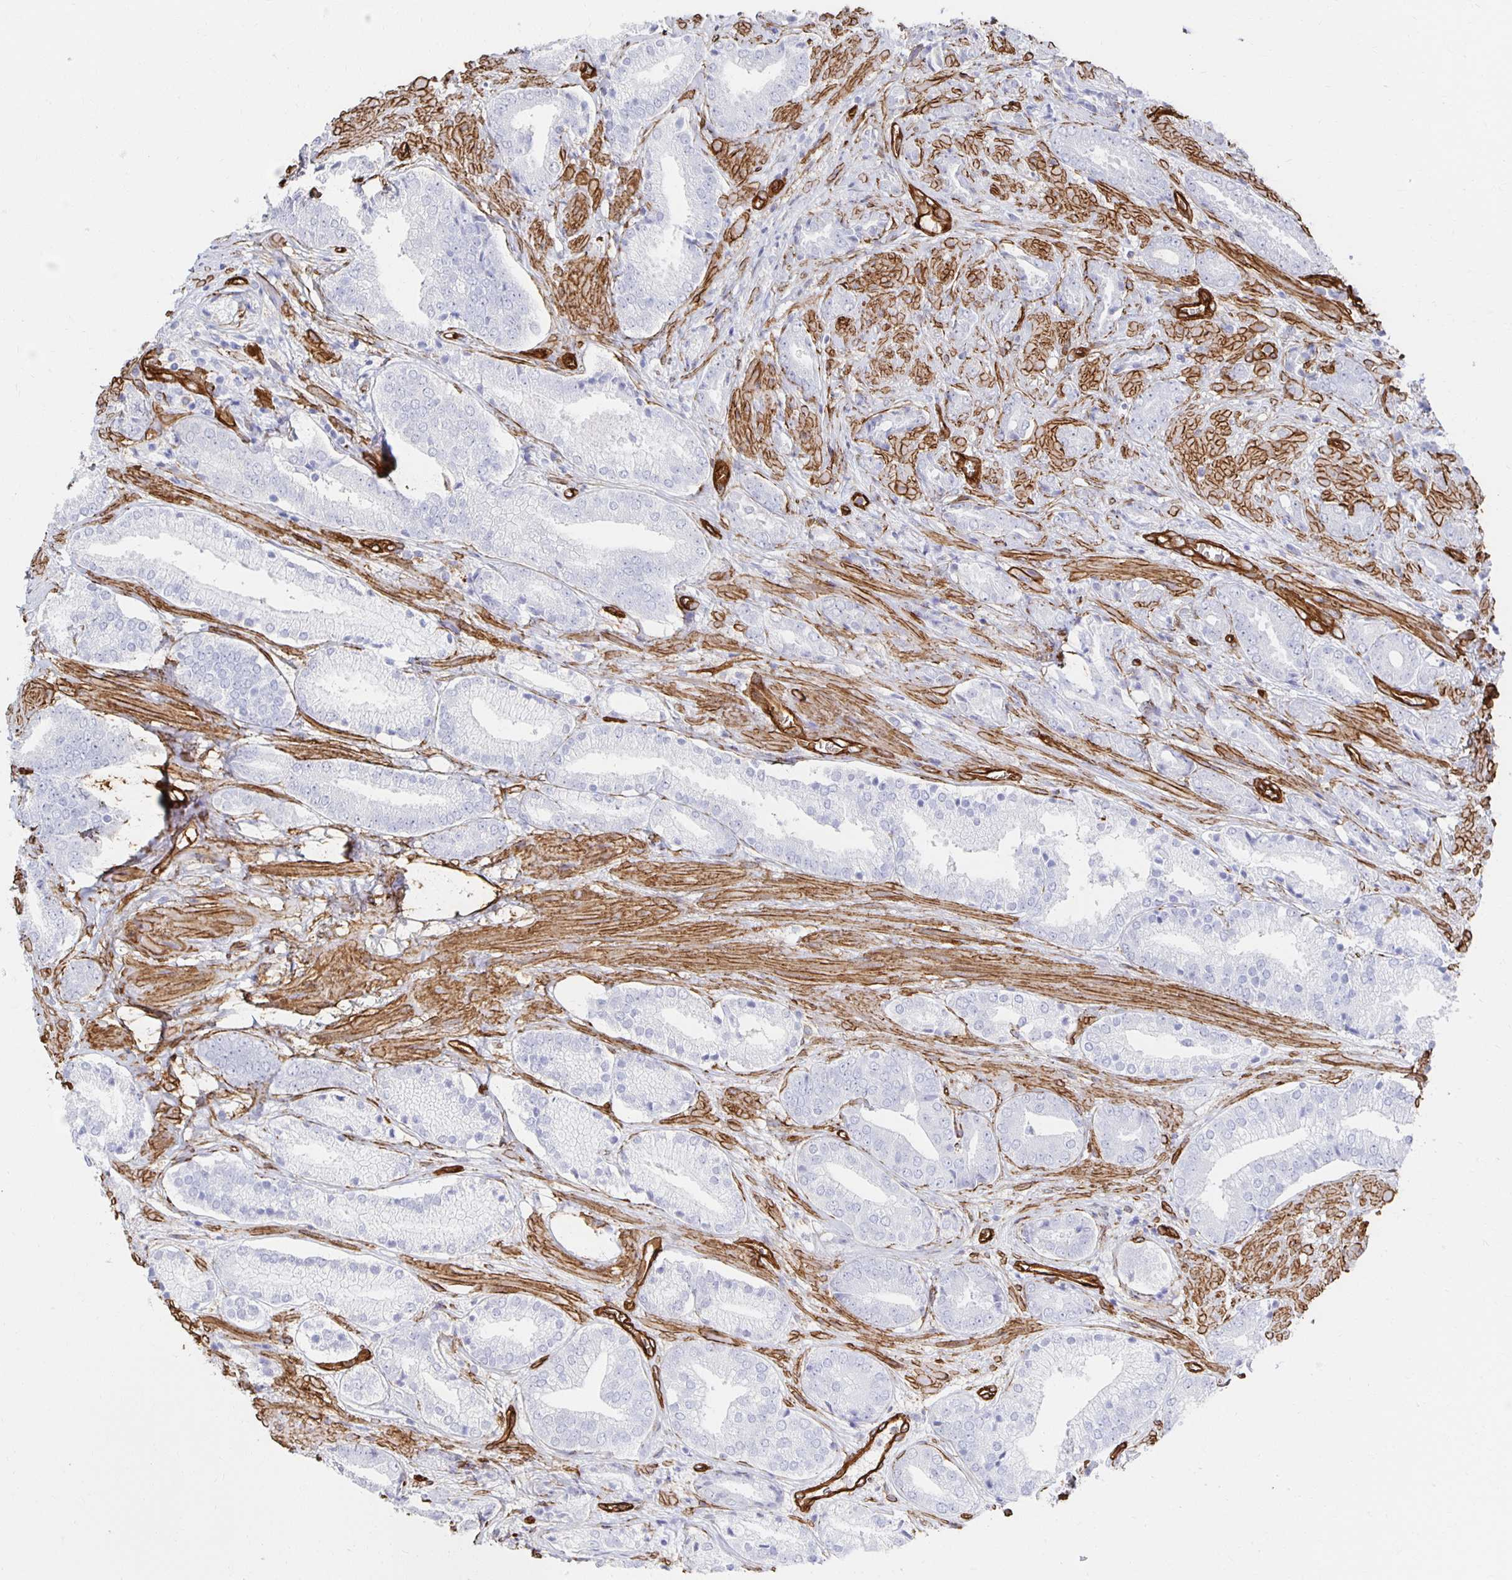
{"staining": {"intensity": "negative", "quantity": "none", "location": "none"}, "tissue": "prostate cancer", "cell_type": "Tumor cells", "image_type": "cancer", "snomed": [{"axis": "morphology", "description": "Adenocarcinoma, High grade"}, {"axis": "topography", "description": "Prostate"}], "caption": "An immunohistochemistry (IHC) photomicrograph of prostate cancer (high-grade adenocarcinoma) is shown. There is no staining in tumor cells of prostate cancer (high-grade adenocarcinoma).", "gene": "VIPR2", "patient": {"sex": "male", "age": 56}}